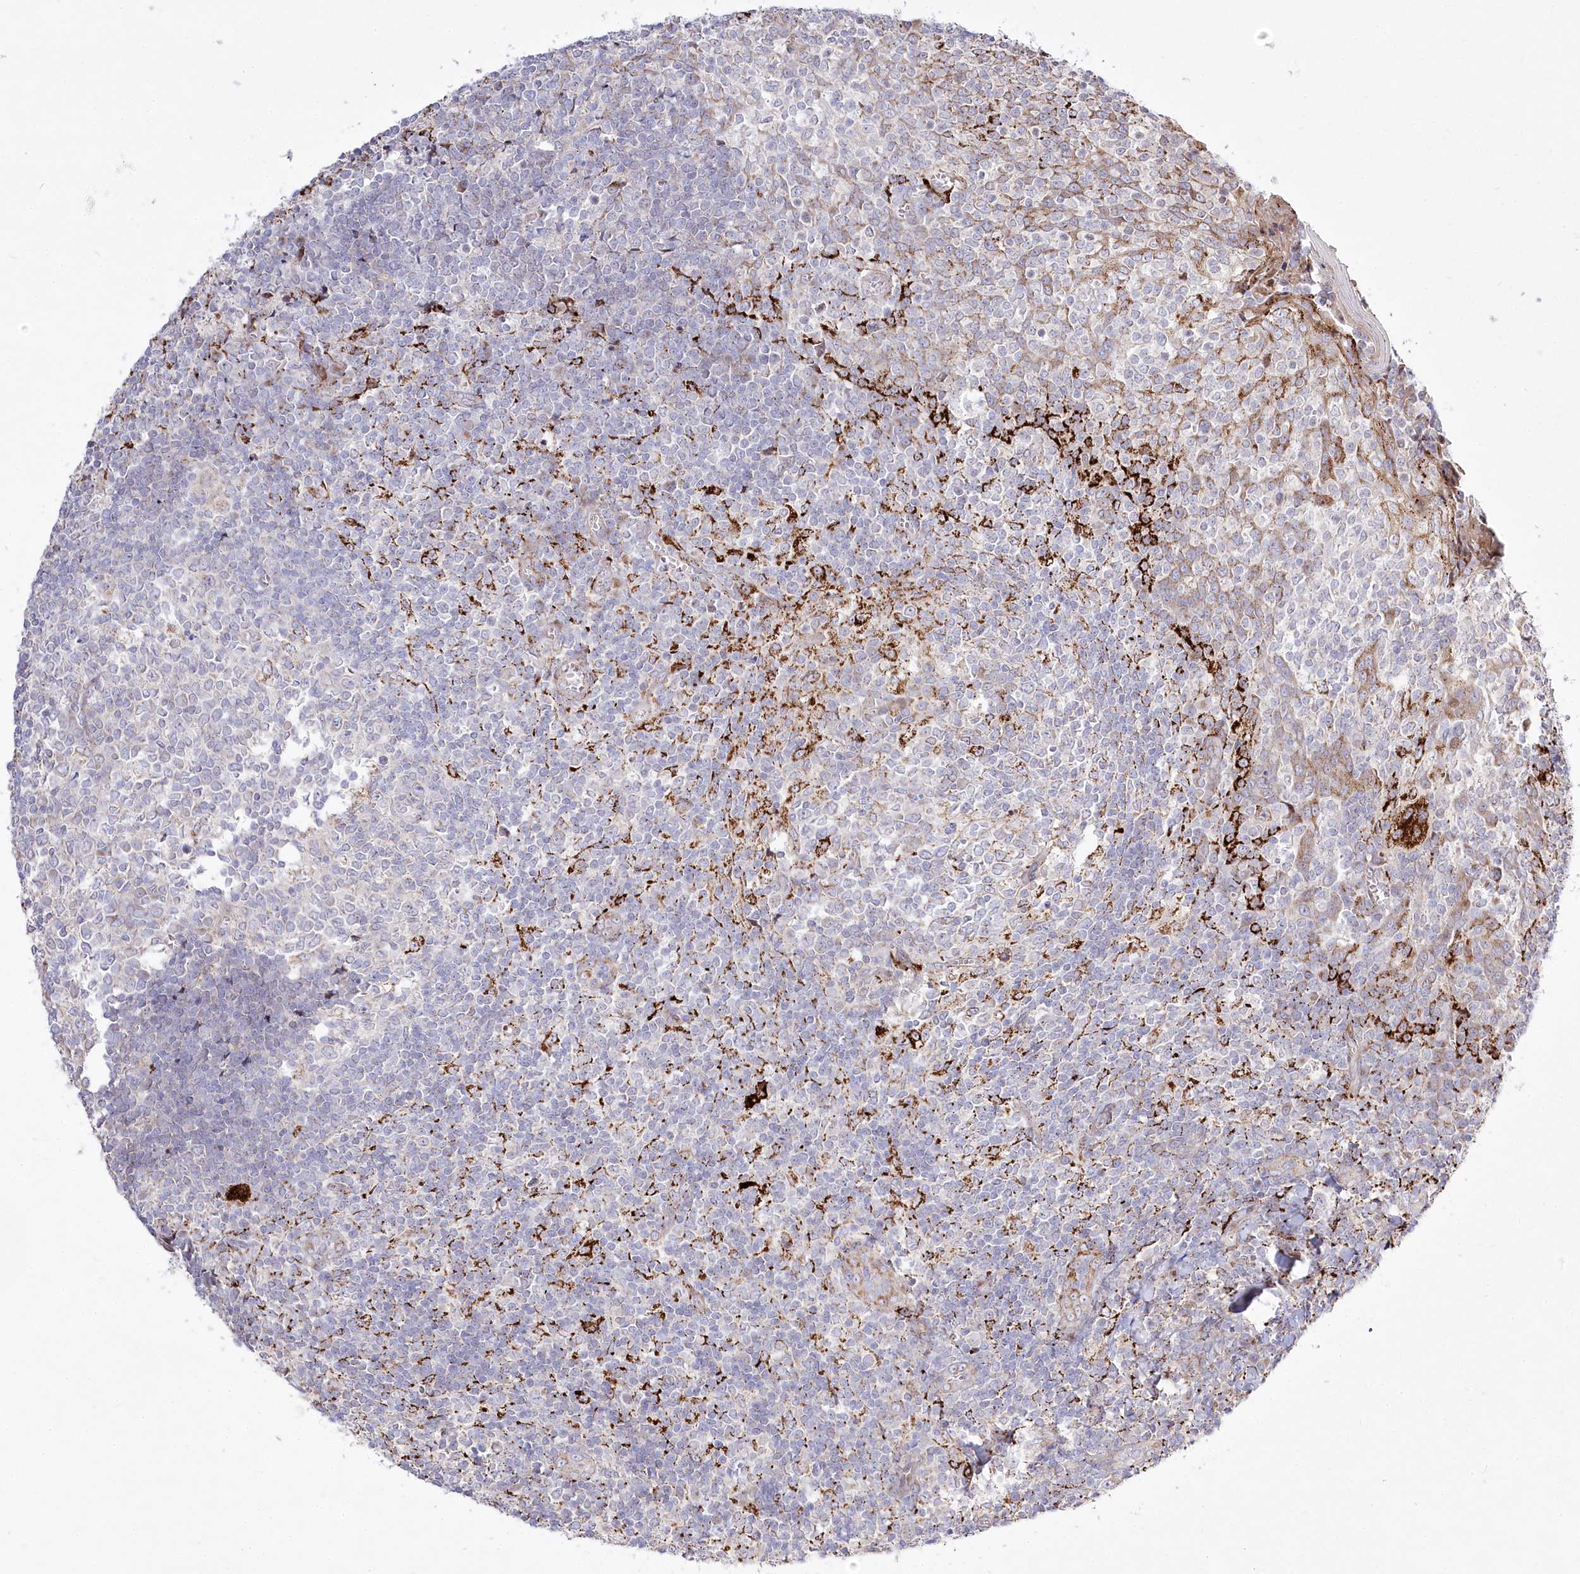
{"staining": {"intensity": "negative", "quantity": "none", "location": "none"}, "tissue": "tonsil", "cell_type": "Germinal center cells", "image_type": "normal", "snomed": [{"axis": "morphology", "description": "Normal tissue, NOS"}, {"axis": "topography", "description": "Tonsil"}], "caption": "The immunohistochemistry histopathology image has no significant staining in germinal center cells of tonsil.", "gene": "CEP164", "patient": {"sex": "female", "age": 19}}